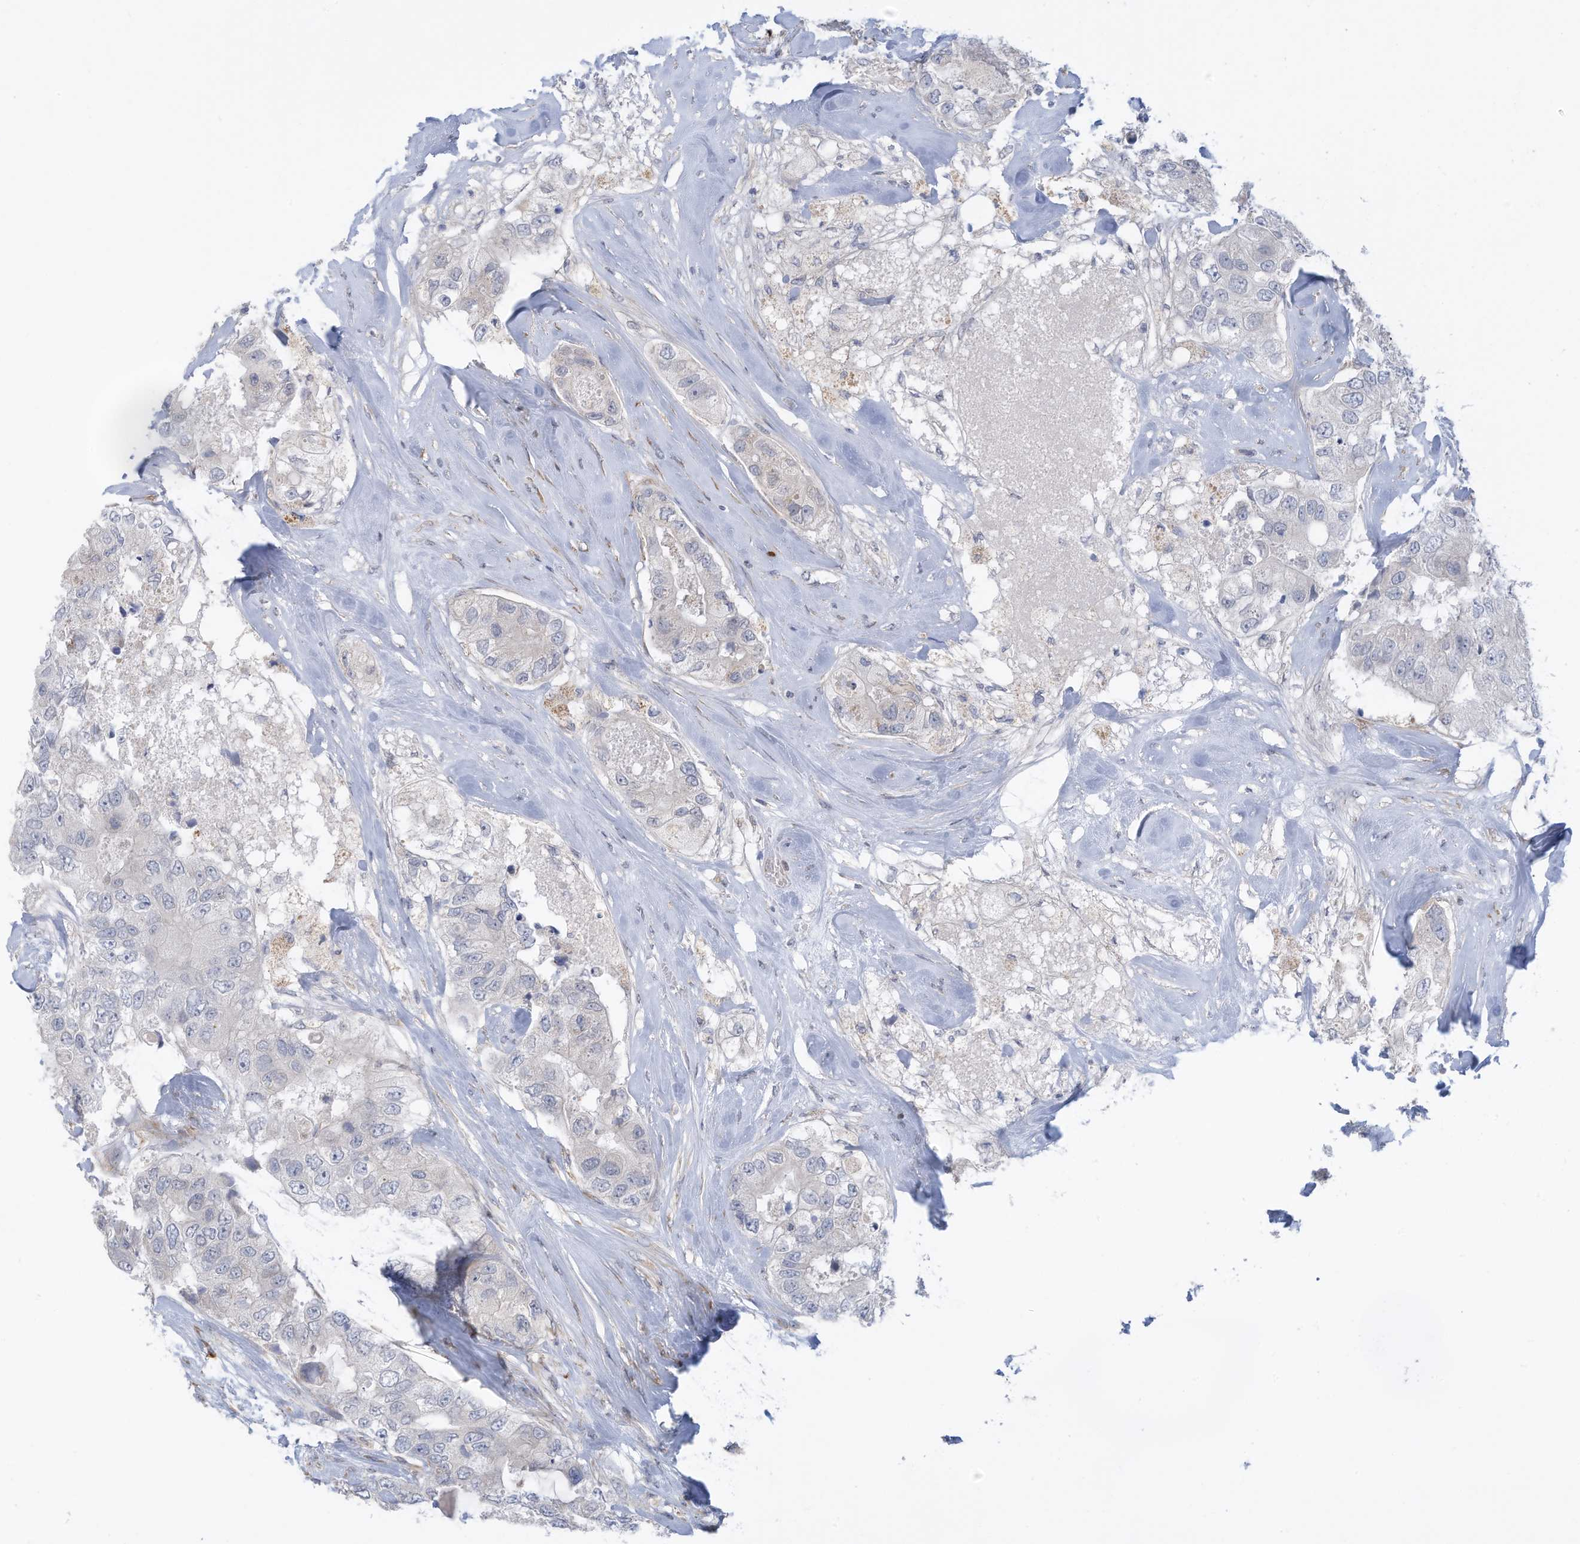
{"staining": {"intensity": "negative", "quantity": "none", "location": "none"}, "tissue": "breast cancer", "cell_type": "Tumor cells", "image_type": "cancer", "snomed": [{"axis": "morphology", "description": "Duct carcinoma"}, {"axis": "topography", "description": "Breast"}], "caption": "IHC of breast cancer (invasive ductal carcinoma) demonstrates no expression in tumor cells. (Stains: DAB (3,3'-diaminobenzidine) immunohistochemistry (IHC) with hematoxylin counter stain, Microscopy: brightfield microscopy at high magnification).", "gene": "ZNF292", "patient": {"sex": "female", "age": 62}}